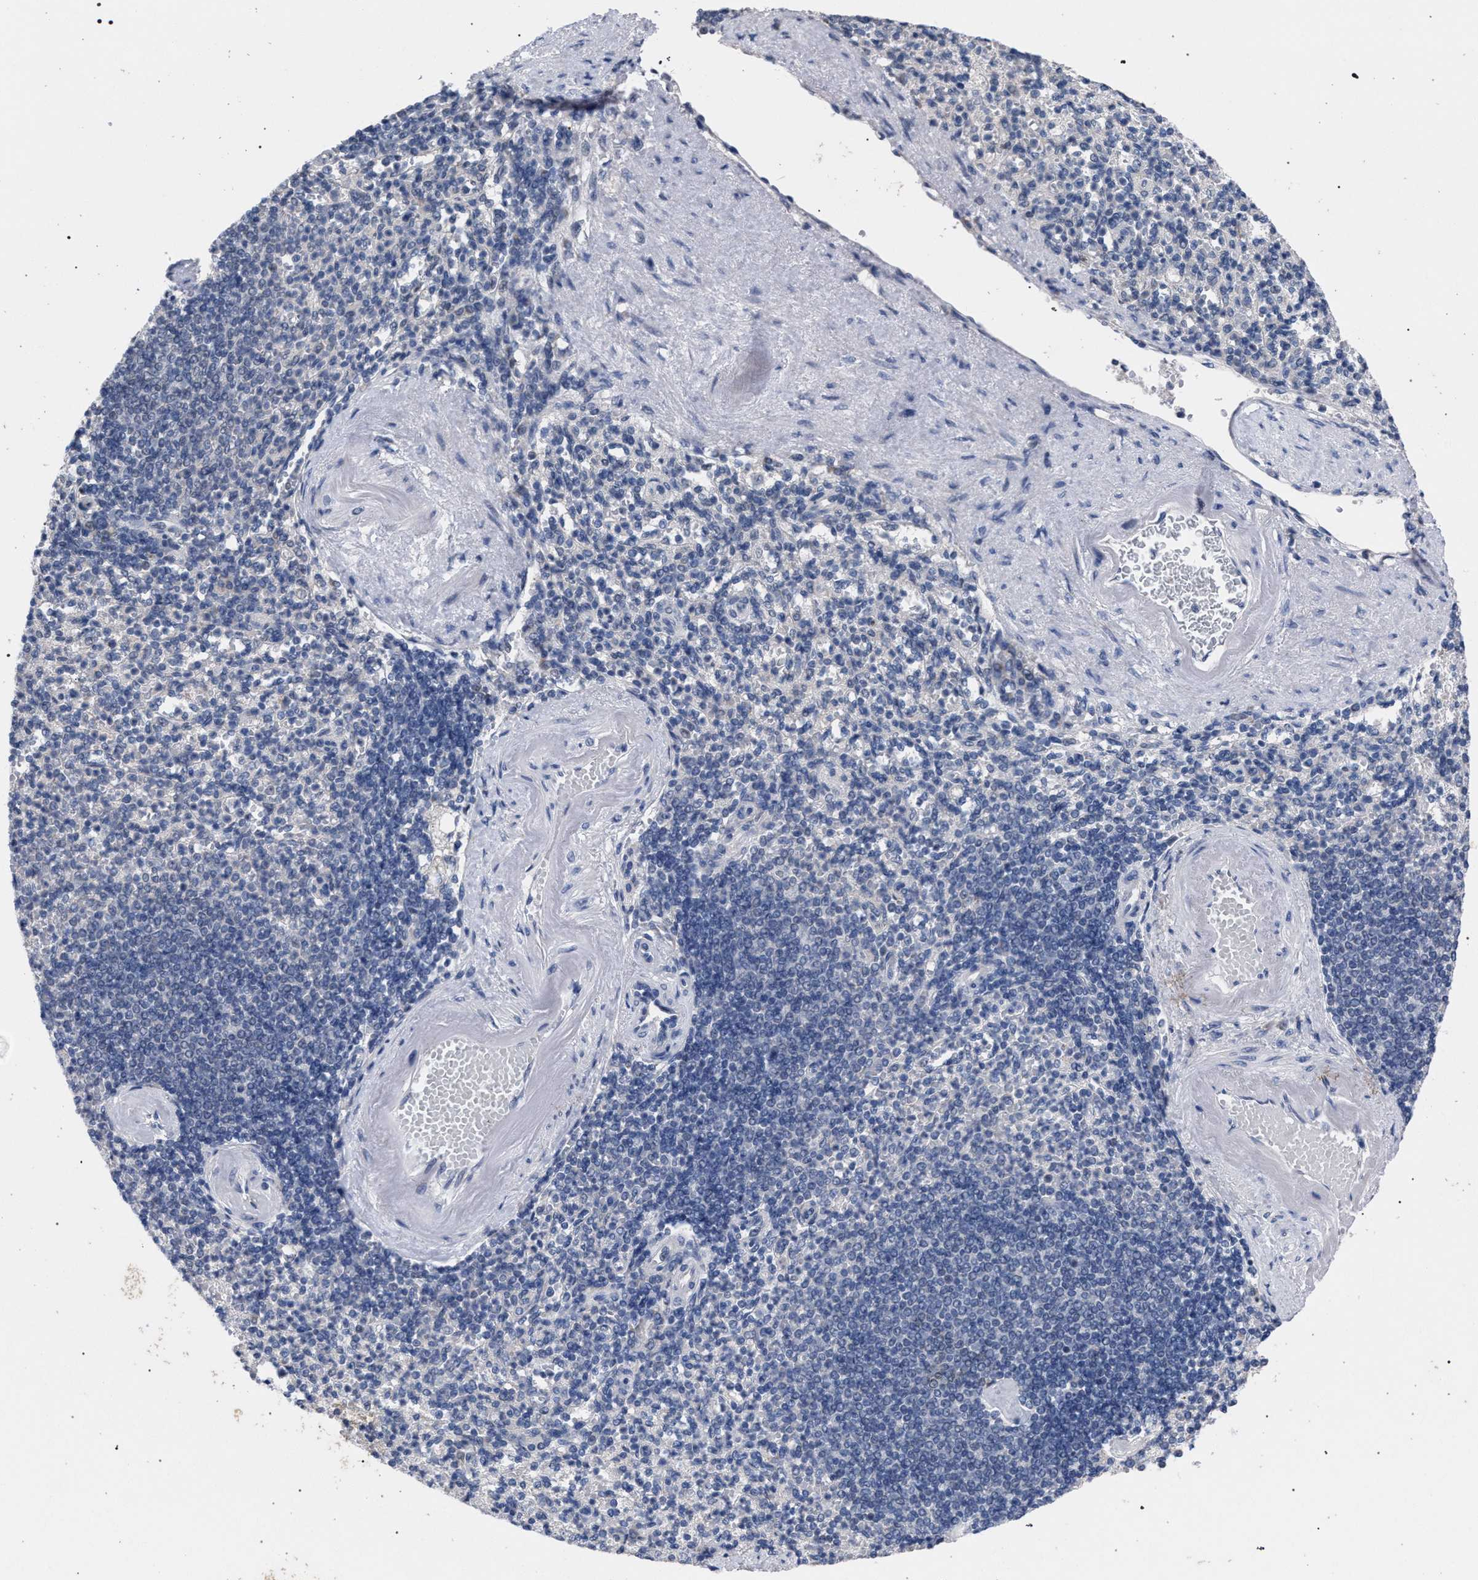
{"staining": {"intensity": "weak", "quantity": "25%-75%", "location": "cytoplasmic/membranous"}, "tissue": "spleen", "cell_type": "Cells in red pulp", "image_type": "normal", "snomed": [{"axis": "morphology", "description": "Normal tissue, NOS"}, {"axis": "topography", "description": "Spleen"}], "caption": "An IHC histopathology image of normal tissue is shown. Protein staining in brown labels weak cytoplasmic/membranous positivity in spleen within cells in red pulp.", "gene": "GOLGA2", "patient": {"sex": "female", "age": 74}}